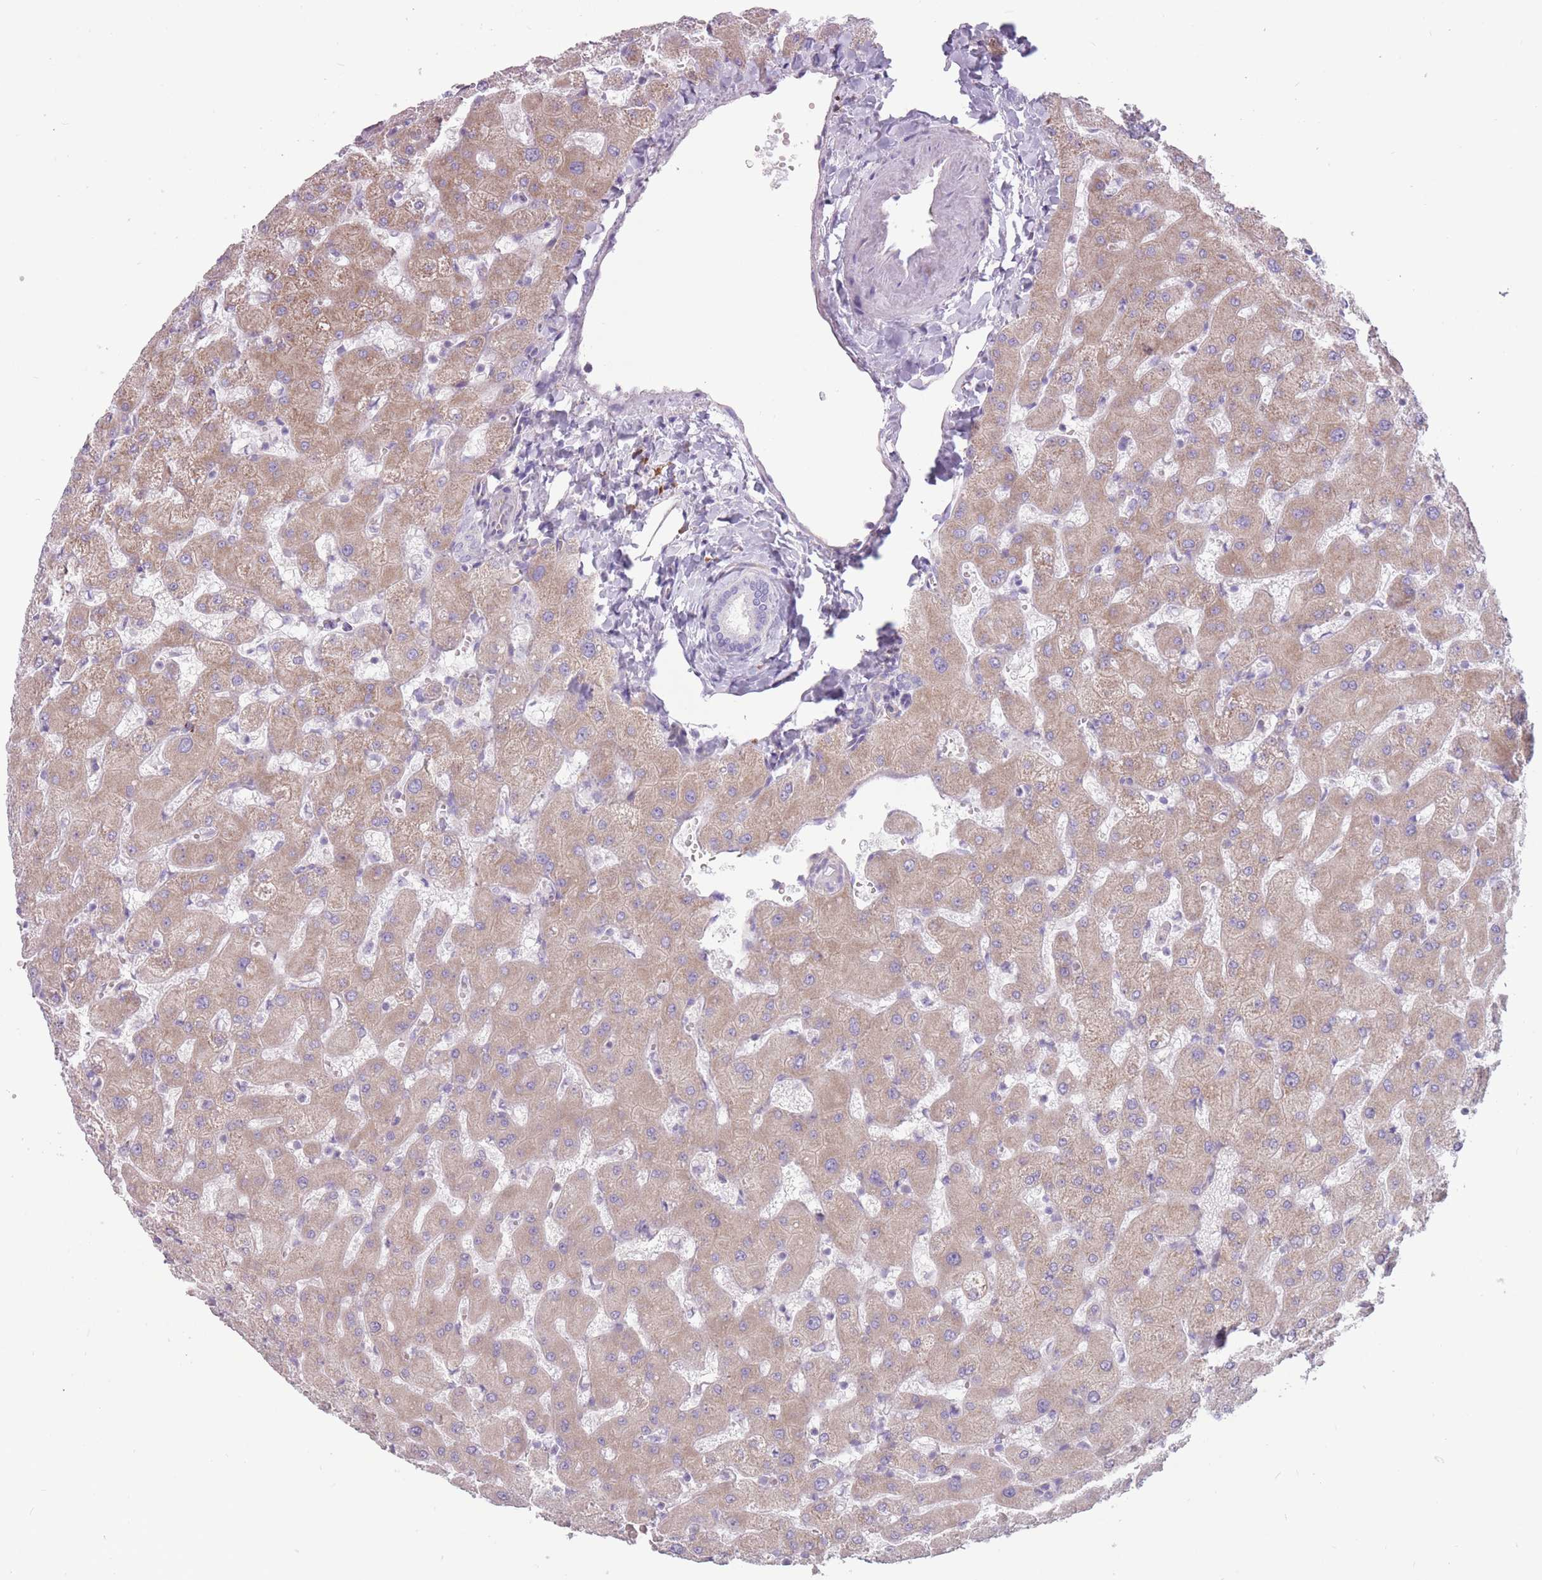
{"staining": {"intensity": "negative", "quantity": "none", "location": "none"}, "tissue": "liver", "cell_type": "Cholangiocytes", "image_type": "normal", "snomed": [{"axis": "morphology", "description": "Normal tissue, NOS"}, {"axis": "topography", "description": "Liver"}], "caption": "An immunohistochemistry photomicrograph of benign liver is shown. There is no staining in cholangiocytes of liver. (Immunohistochemistry, brightfield microscopy, high magnification).", "gene": "RPL18", "patient": {"sex": "female", "age": 63}}